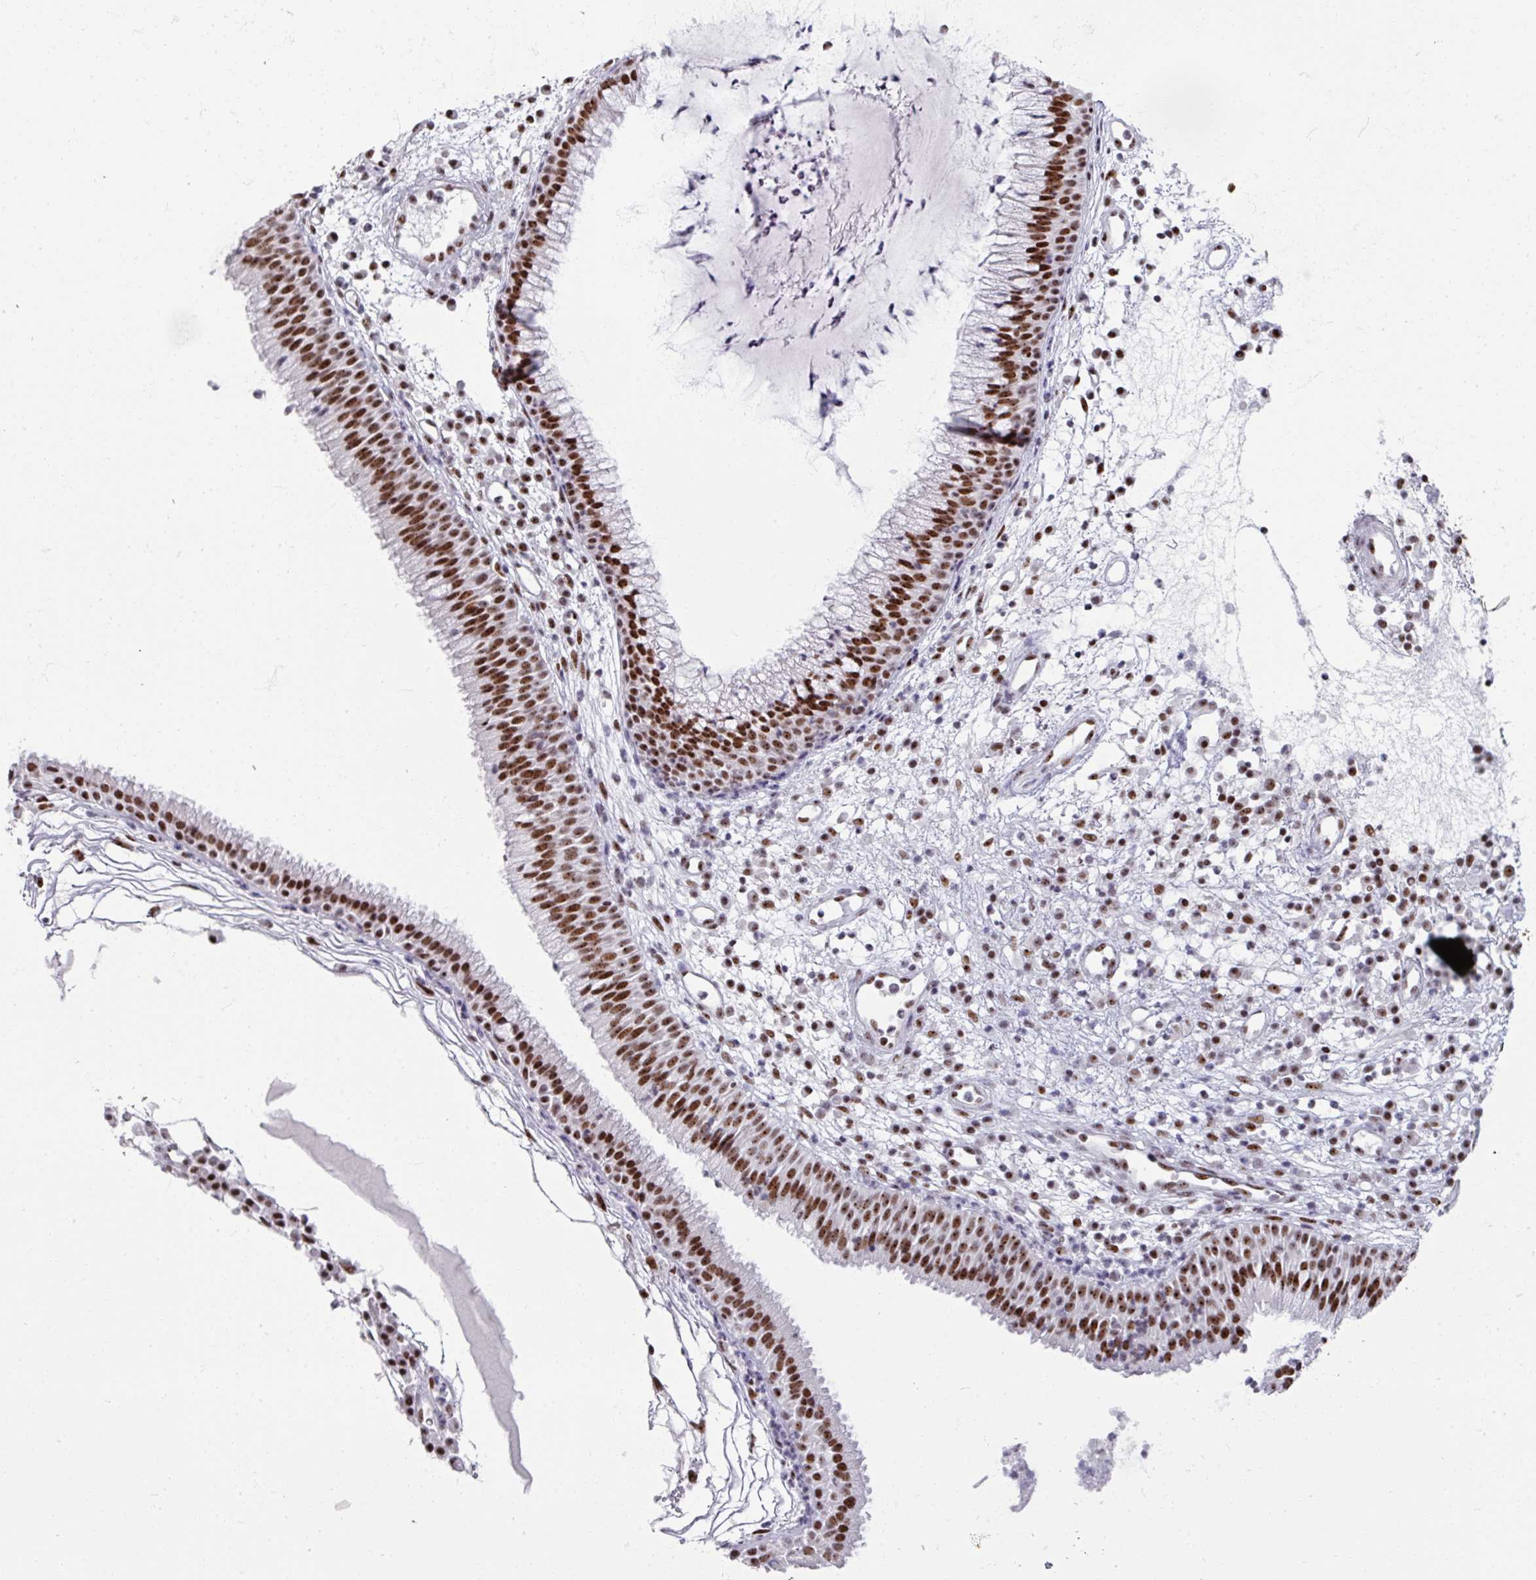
{"staining": {"intensity": "strong", "quantity": ">75%", "location": "nuclear"}, "tissue": "nasopharynx", "cell_type": "Respiratory epithelial cells", "image_type": "normal", "snomed": [{"axis": "morphology", "description": "Normal tissue, NOS"}, {"axis": "topography", "description": "Nasopharynx"}], "caption": "Immunohistochemical staining of normal human nasopharynx demonstrates high levels of strong nuclear expression in approximately >75% of respiratory epithelial cells.", "gene": "ADAR", "patient": {"sex": "male", "age": 21}}